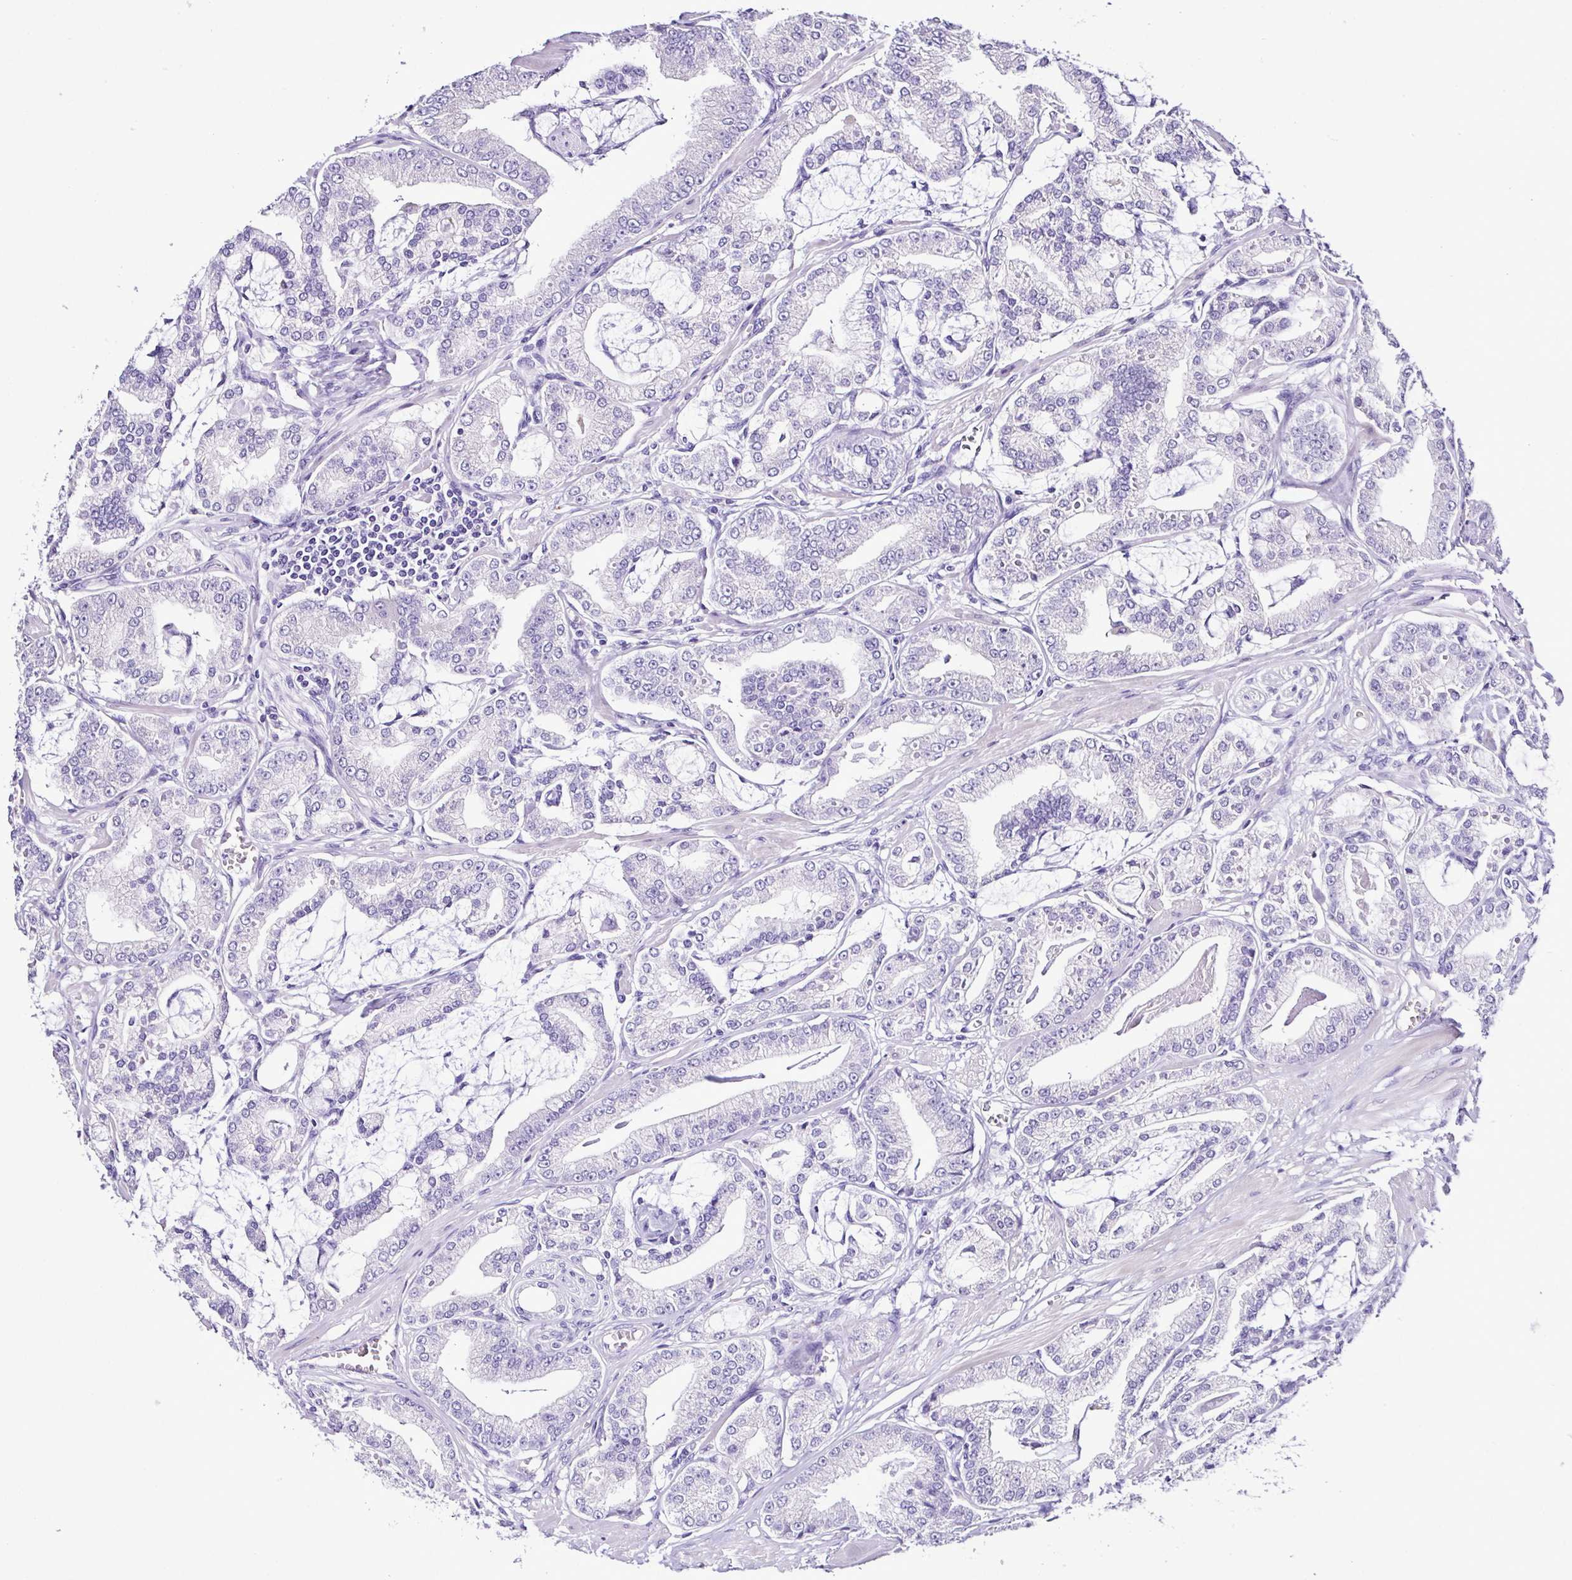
{"staining": {"intensity": "negative", "quantity": "none", "location": "none"}, "tissue": "prostate cancer", "cell_type": "Tumor cells", "image_type": "cancer", "snomed": [{"axis": "morphology", "description": "Adenocarcinoma, High grade"}, {"axis": "topography", "description": "Prostate"}], "caption": "High magnification brightfield microscopy of prostate high-grade adenocarcinoma stained with DAB (brown) and counterstained with hematoxylin (blue): tumor cells show no significant expression. (Stains: DAB immunohistochemistry with hematoxylin counter stain, Microscopy: brightfield microscopy at high magnification).", "gene": "SRL", "patient": {"sex": "male", "age": 71}}